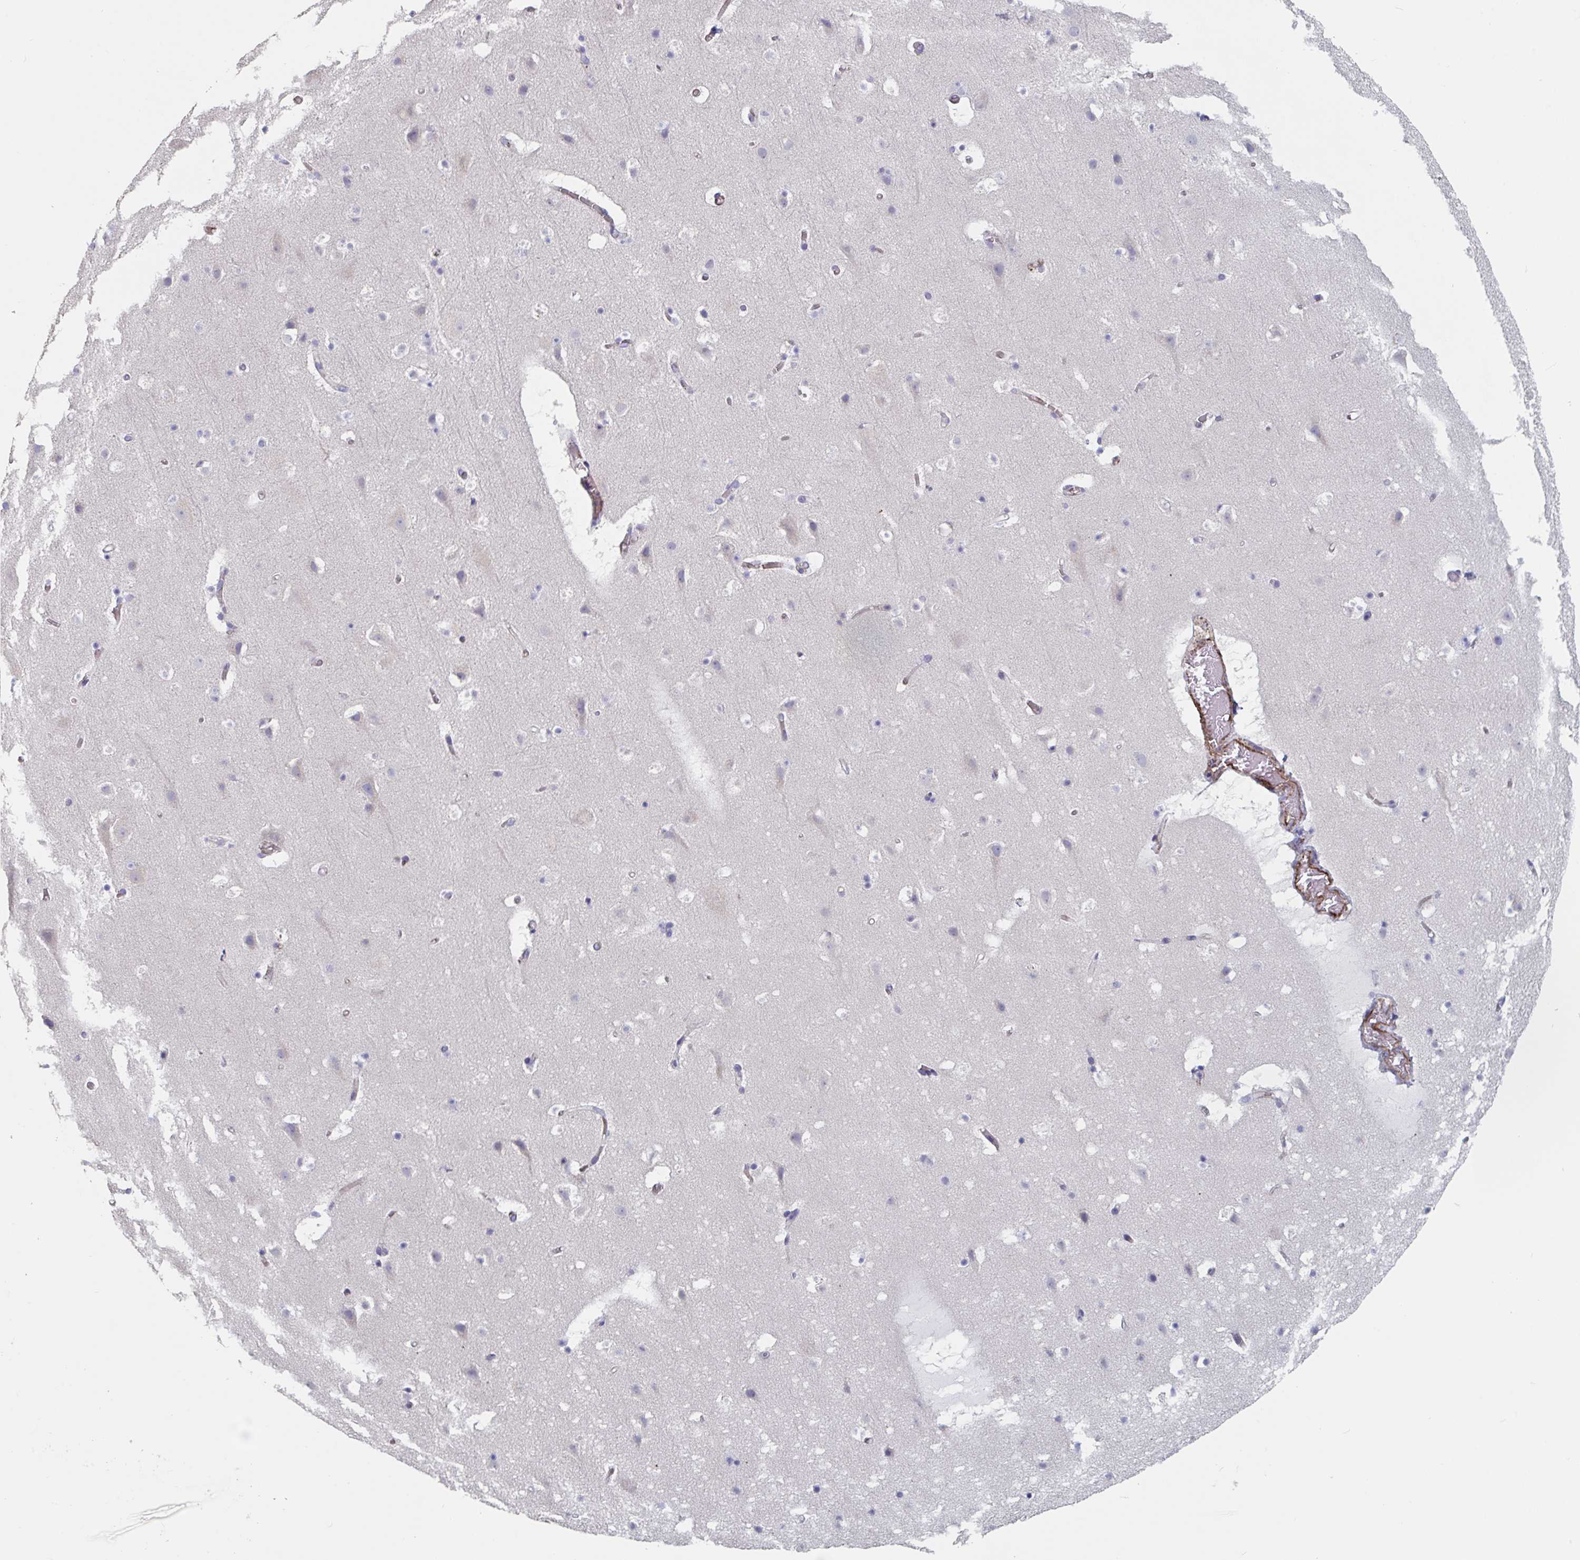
{"staining": {"intensity": "moderate", "quantity": "25%-75%", "location": "cytoplasmic/membranous"}, "tissue": "cerebral cortex", "cell_type": "Endothelial cells", "image_type": "normal", "snomed": [{"axis": "morphology", "description": "Normal tissue, NOS"}, {"axis": "topography", "description": "Cerebral cortex"}], "caption": "Unremarkable cerebral cortex exhibits moderate cytoplasmic/membranous positivity in approximately 25%-75% of endothelial cells Immunohistochemistry stains the protein of interest in brown and the nuclei are stained blue..", "gene": "ABHD16A", "patient": {"sex": "female", "age": 42}}